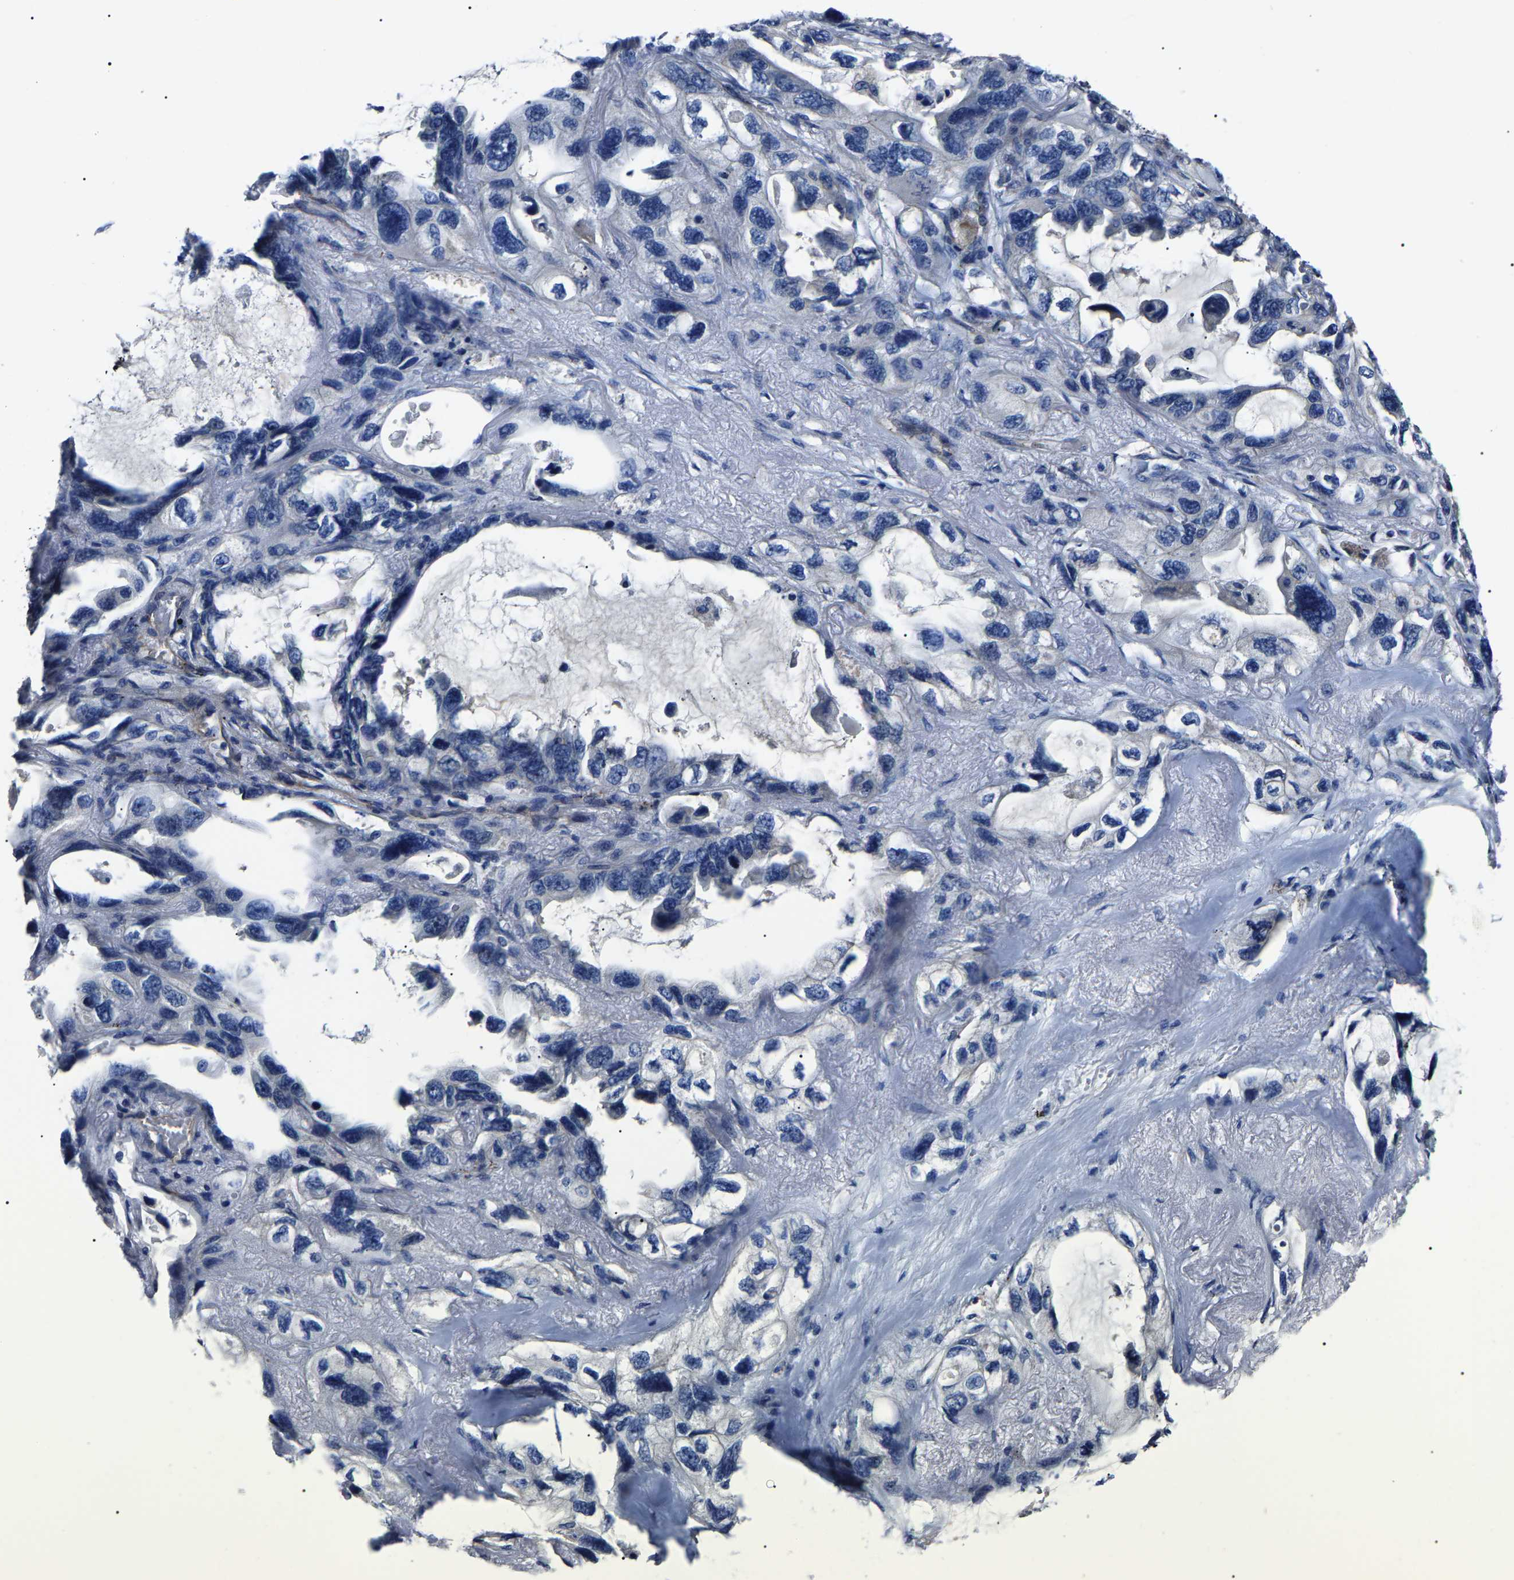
{"staining": {"intensity": "negative", "quantity": "none", "location": "none"}, "tissue": "lung cancer", "cell_type": "Tumor cells", "image_type": "cancer", "snomed": [{"axis": "morphology", "description": "Squamous cell carcinoma, NOS"}, {"axis": "topography", "description": "Lung"}], "caption": "High magnification brightfield microscopy of lung cancer (squamous cell carcinoma) stained with DAB (3,3'-diaminobenzidine) (brown) and counterstained with hematoxylin (blue): tumor cells show no significant staining. The staining is performed using DAB brown chromogen with nuclei counter-stained in using hematoxylin.", "gene": "KLHL42", "patient": {"sex": "female", "age": 73}}